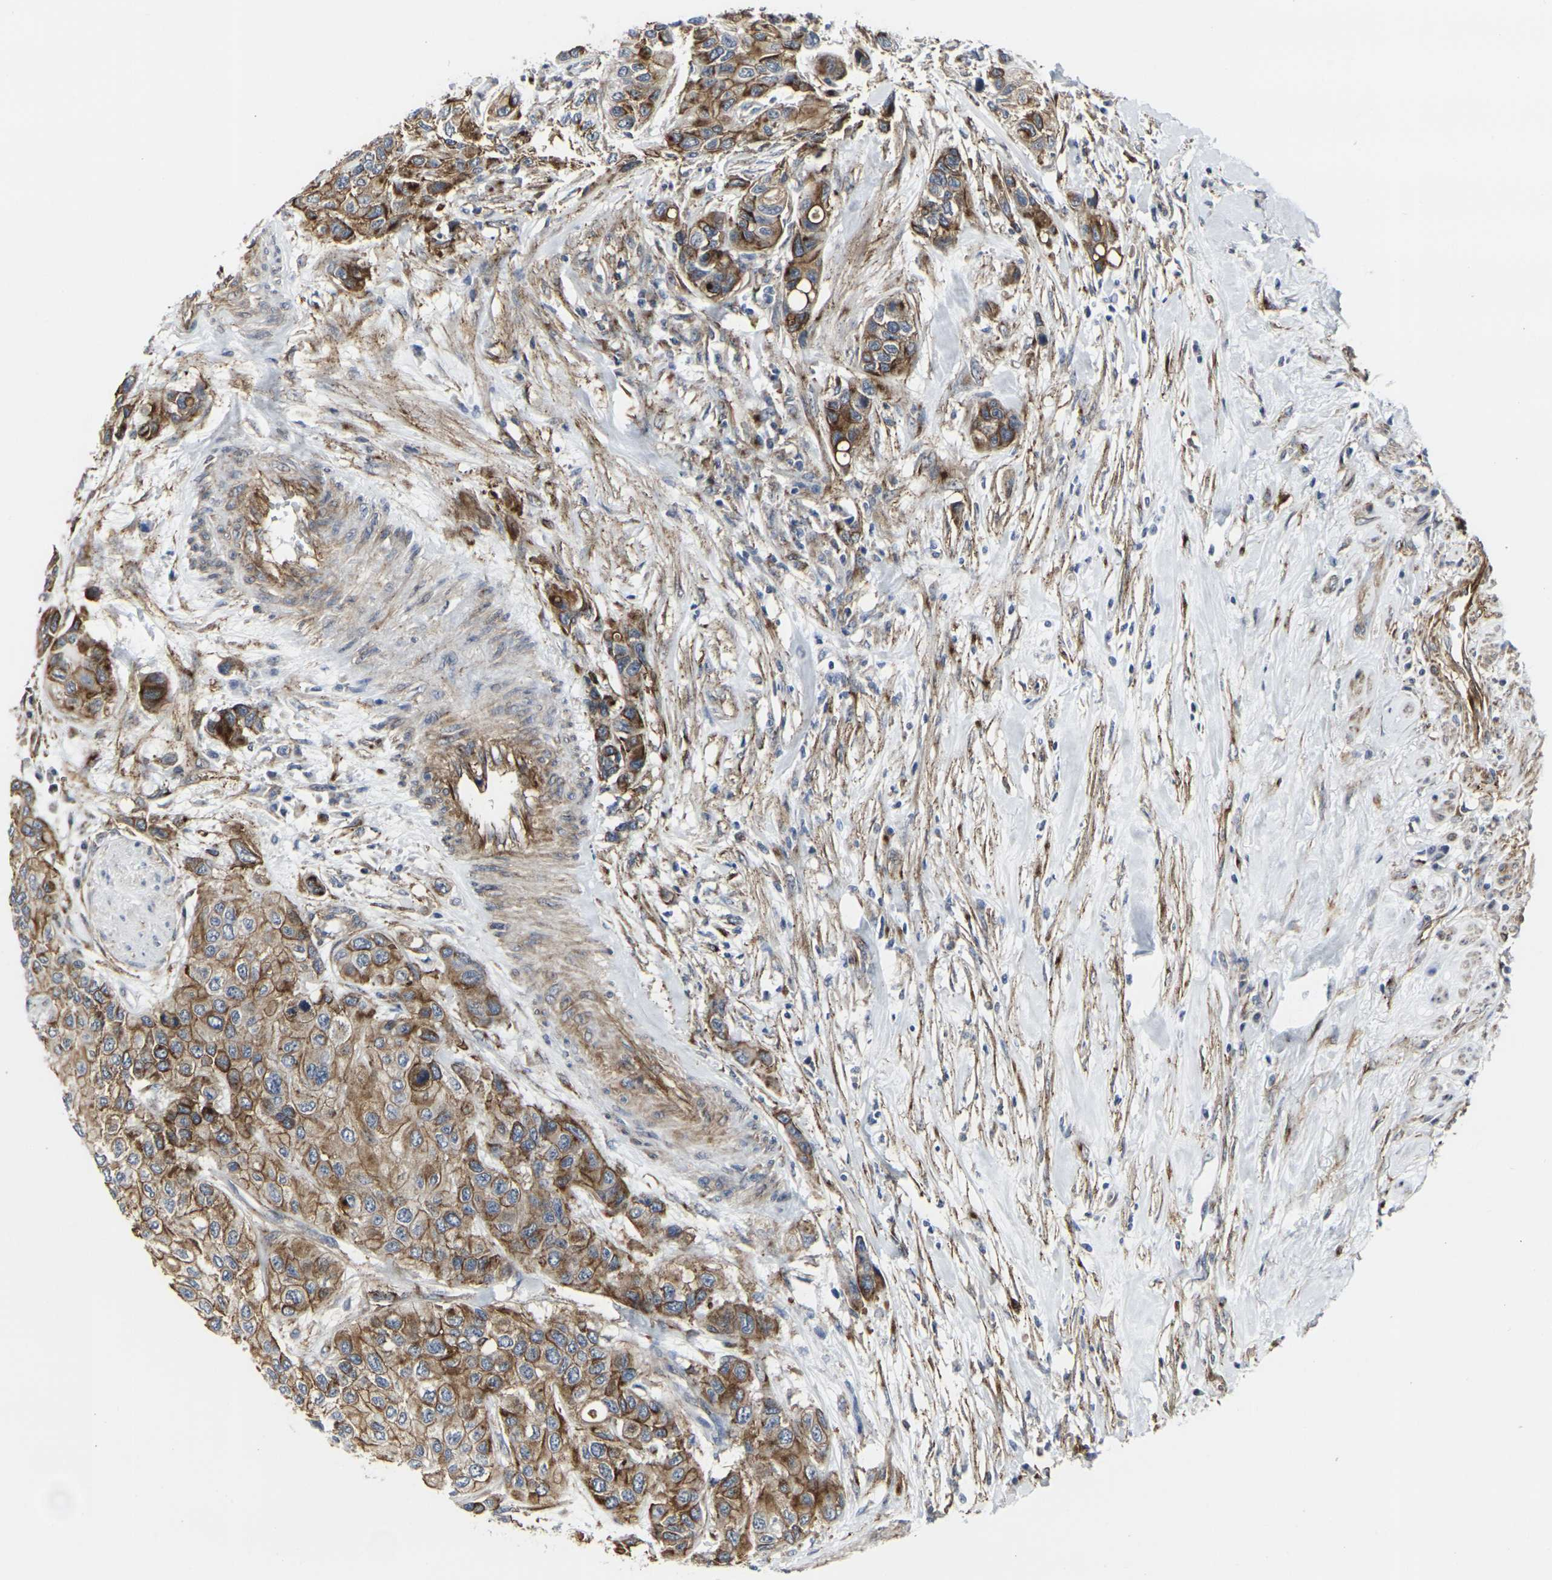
{"staining": {"intensity": "moderate", "quantity": ">75%", "location": "cytoplasmic/membranous"}, "tissue": "urothelial cancer", "cell_type": "Tumor cells", "image_type": "cancer", "snomed": [{"axis": "morphology", "description": "Urothelial carcinoma, High grade"}, {"axis": "topography", "description": "Urinary bladder"}], "caption": "A brown stain shows moderate cytoplasmic/membranous positivity of a protein in urothelial cancer tumor cells. (DAB (3,3'-diaminobenzidine) = brown stain, brightfield microscopy at high magnification).", "gene": "MYOF", "patient": {"sex": "female", "age": 56}}